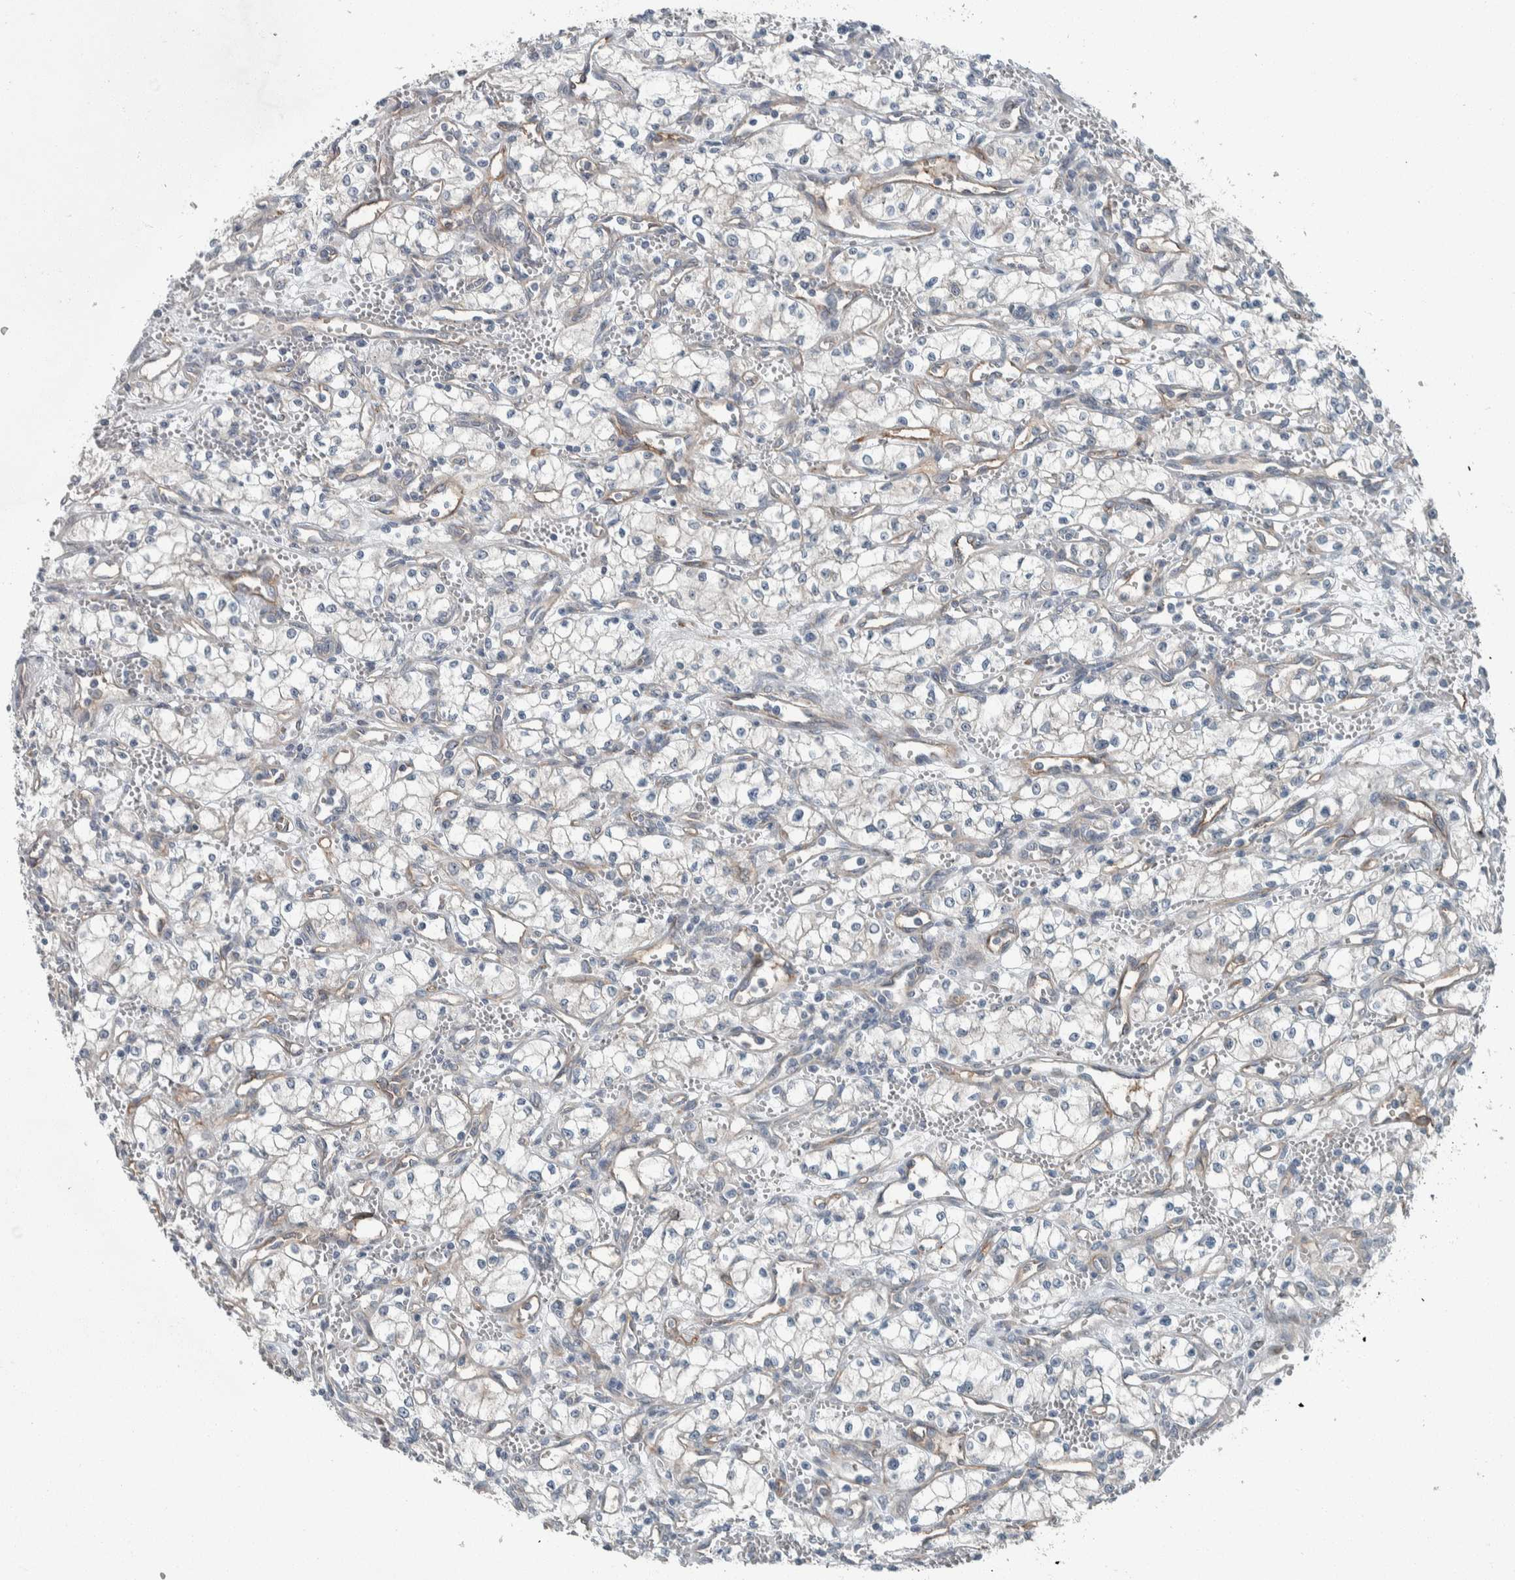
{"staining": {"intensity": "negative", "quantity": "none", "location": "none"}, "tissue": "renal cancer", "cell_type": "Tumor cells", "image_type": "cancer", "snomed": [{"axis": "morphology", "description": "Adenocarcinoma, NOS"}, {"axis": "topography", "description": "Kidney"}], "caption": "A high-resolution histopathology image shows IHC staining of renal cancer, which displays no significant staining in tumor cells. (Immunohistochemistry, brightfield microscopy, high magnification).", "gene": "USP25", "patient": {"sex": "male", "age": 59}}